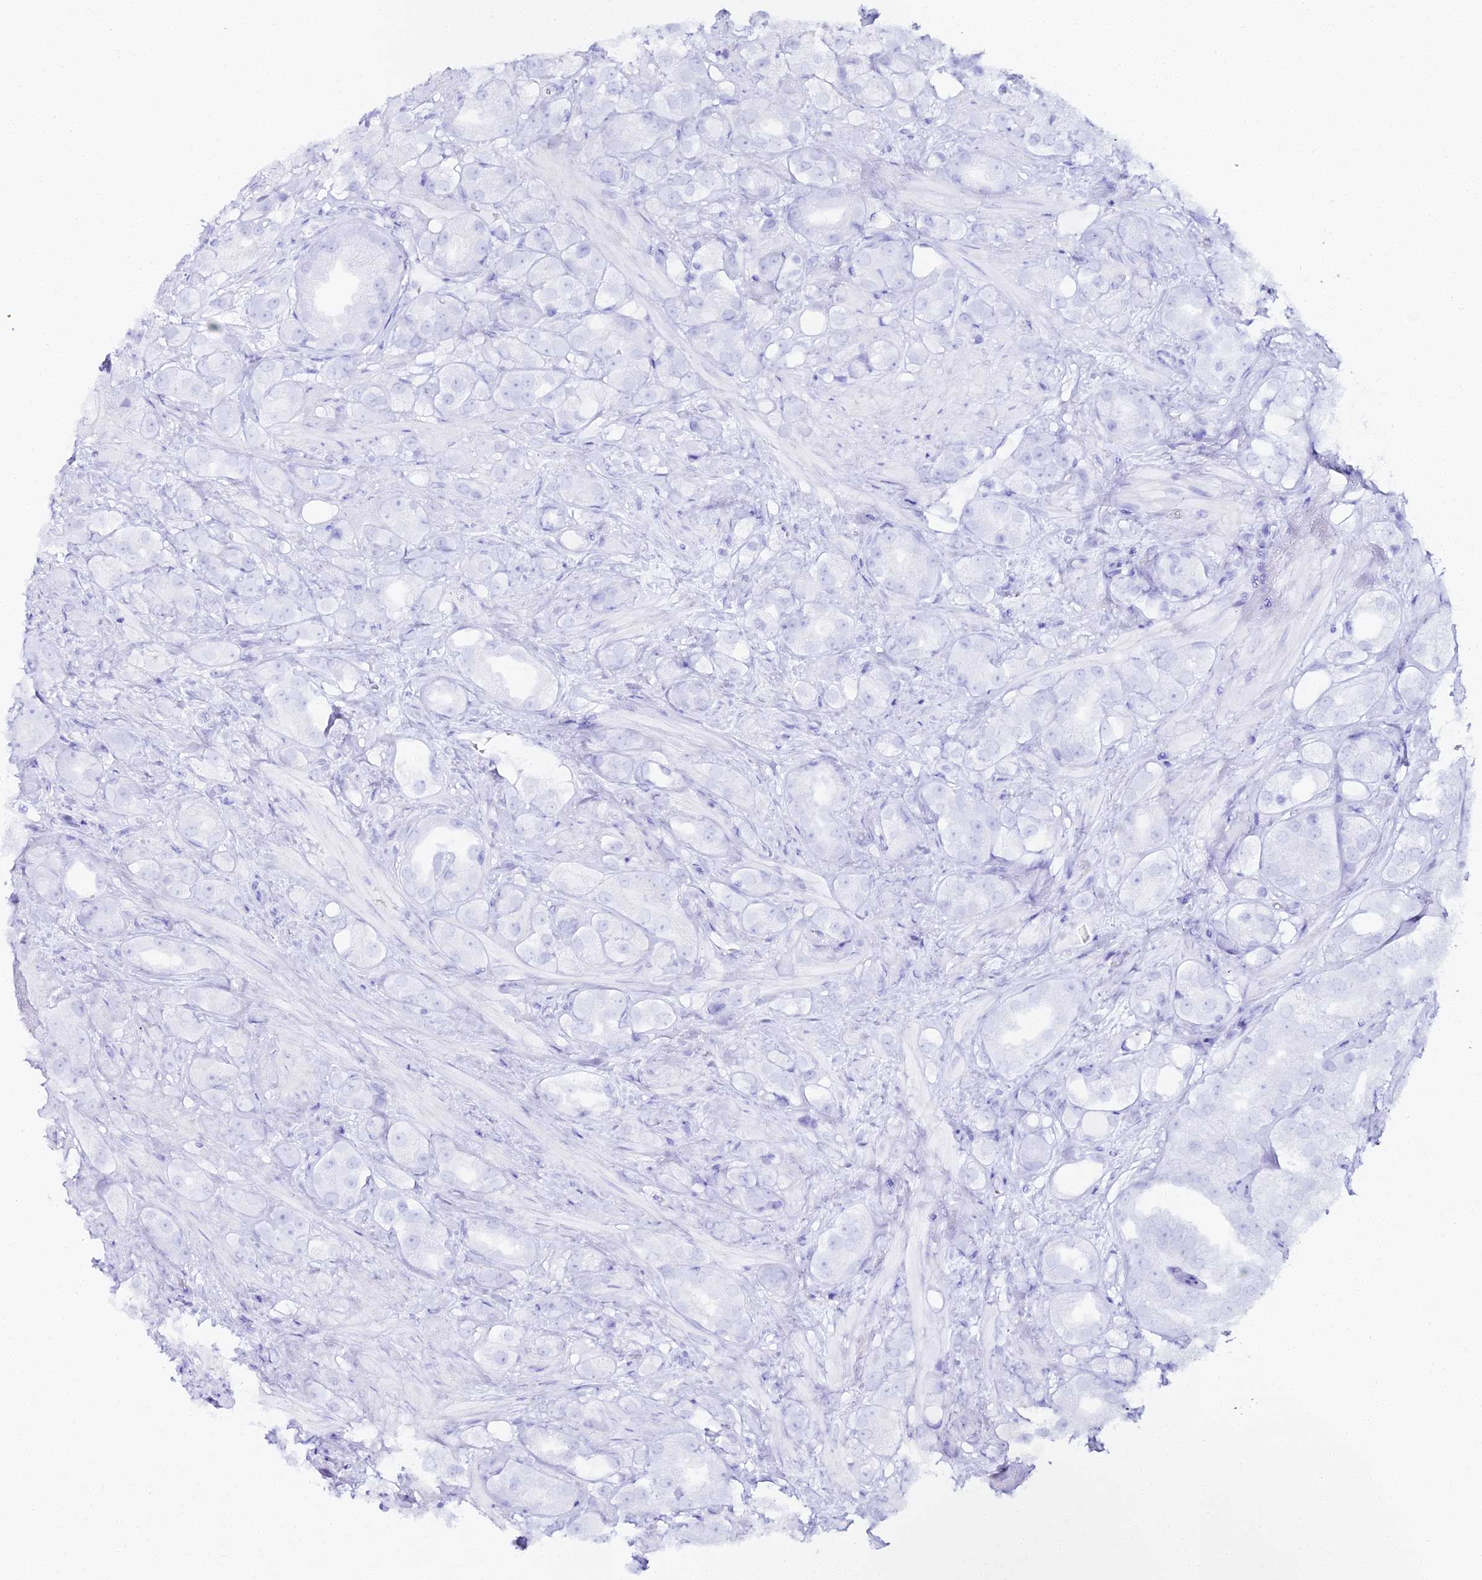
{"staining": {"intensity": "negative", "quantity": "none", "location": "none"}, "tissue": "prostate cancer", "cell_type": "Tumor cells", "image_type": "cancer", "snomed": [{"axis": "morphology", "description": "Adenocarcinoma, NOS"}, {"axis": "topography", "description": "Prostate"}], "caption": "Protein analysis of prostate adenocarcinoma exhibits no significant positivity in tumor cells.", "gene": "ALPG", "patient": {"sex": "male", "age": 79}}